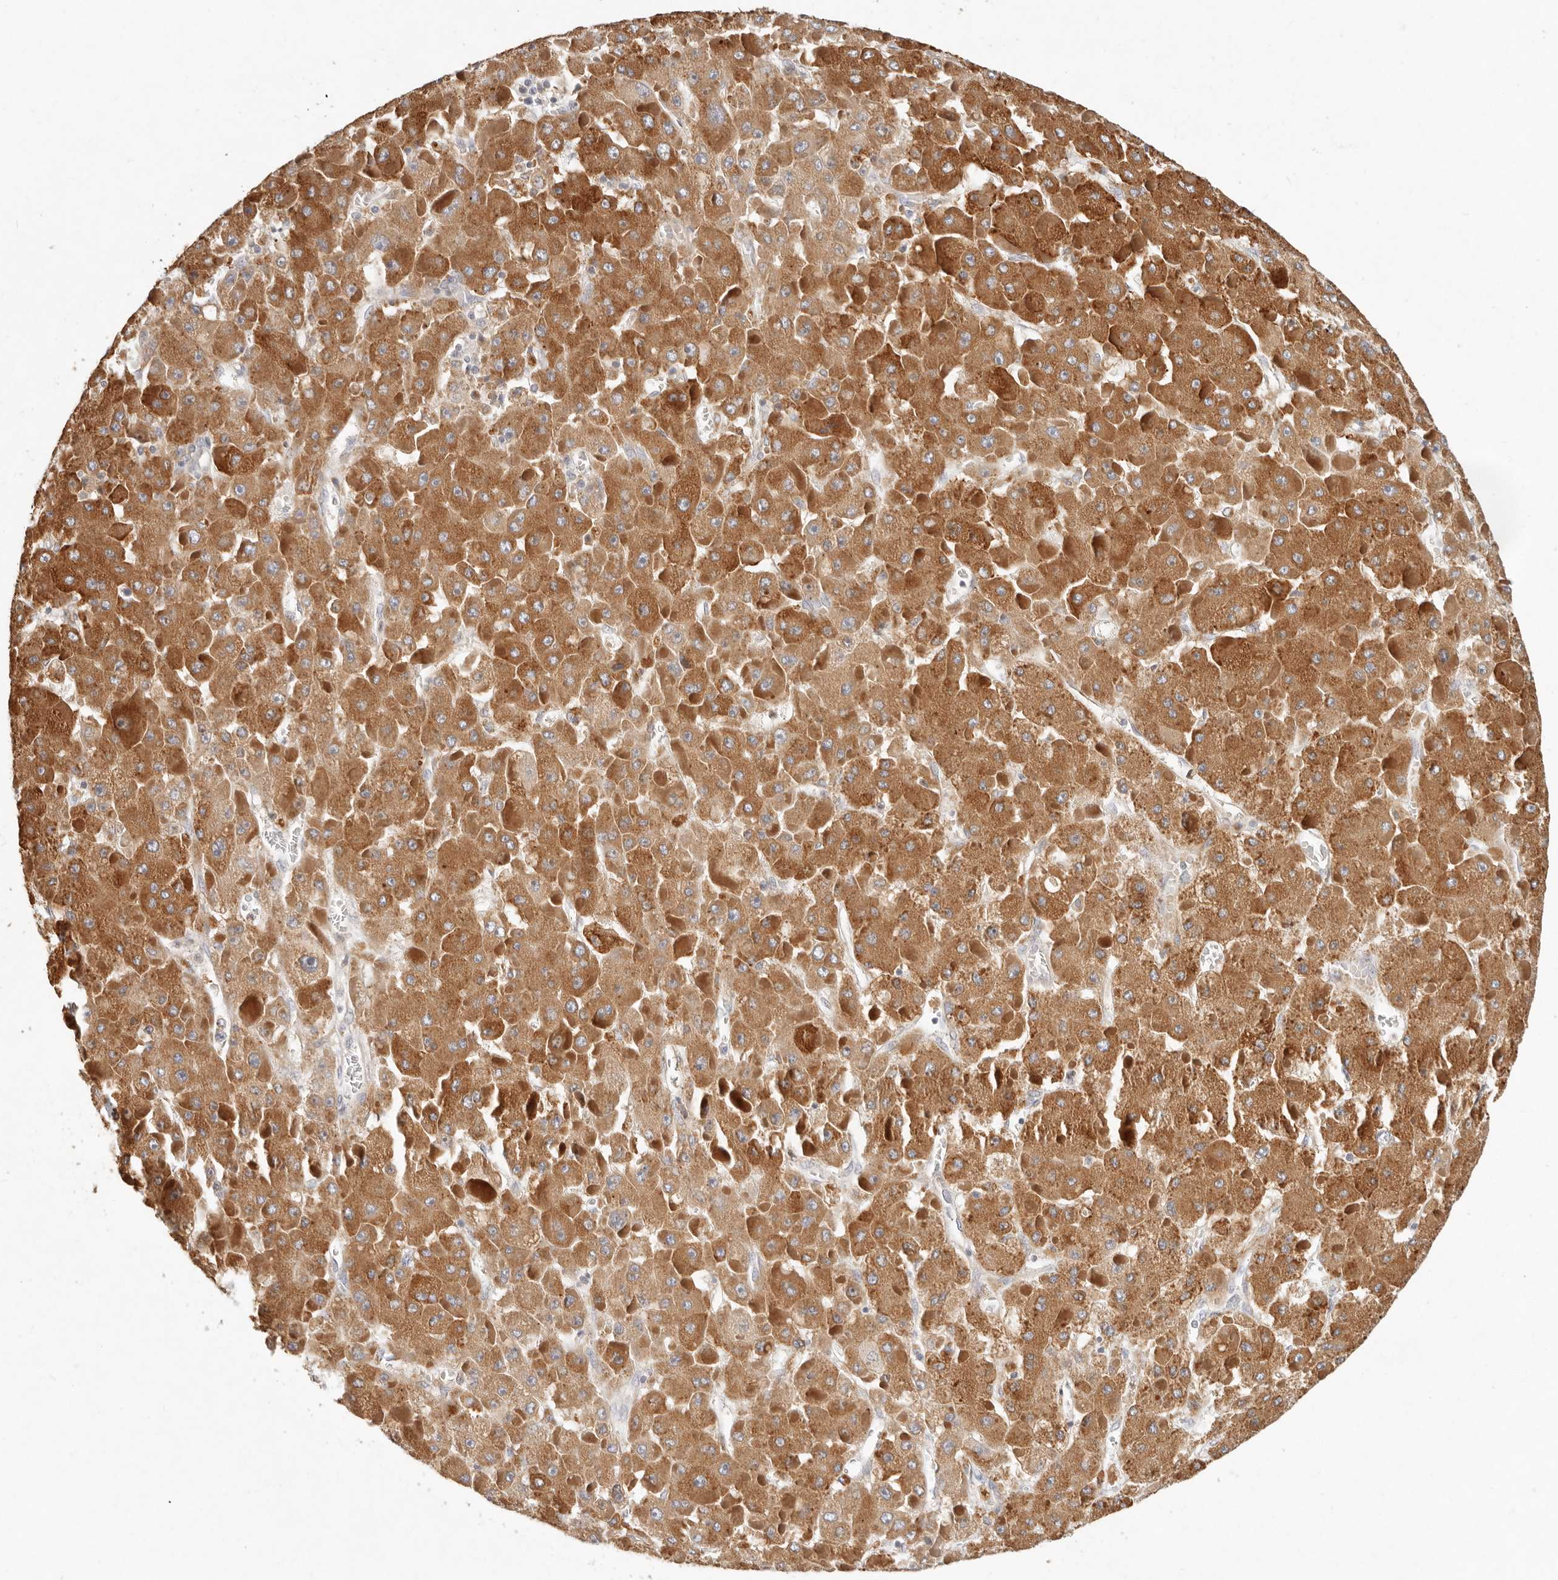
{"staining": {"intensity": "moderate", "quantity": ">75%", "location": "cytoplasmic/membranous"}, "tissue": "liver cancer", "cell_type": "Tumor cells", "image_type": "cancer", "snomed": [{"axis": "morphology", "description": "Carcinoma, Hepatocellular, NOS"}, {"axis": "topography", "description": "Liver"}], "caption": "Hepatocellular carcinoma (liver) stained with immunohistochemistry shows moderate cytoplasmic/membranous staining in about >75% of tumor cells.", "gene": "ARHGEF10L", "patient": {"sex": "female", "age": 73}}